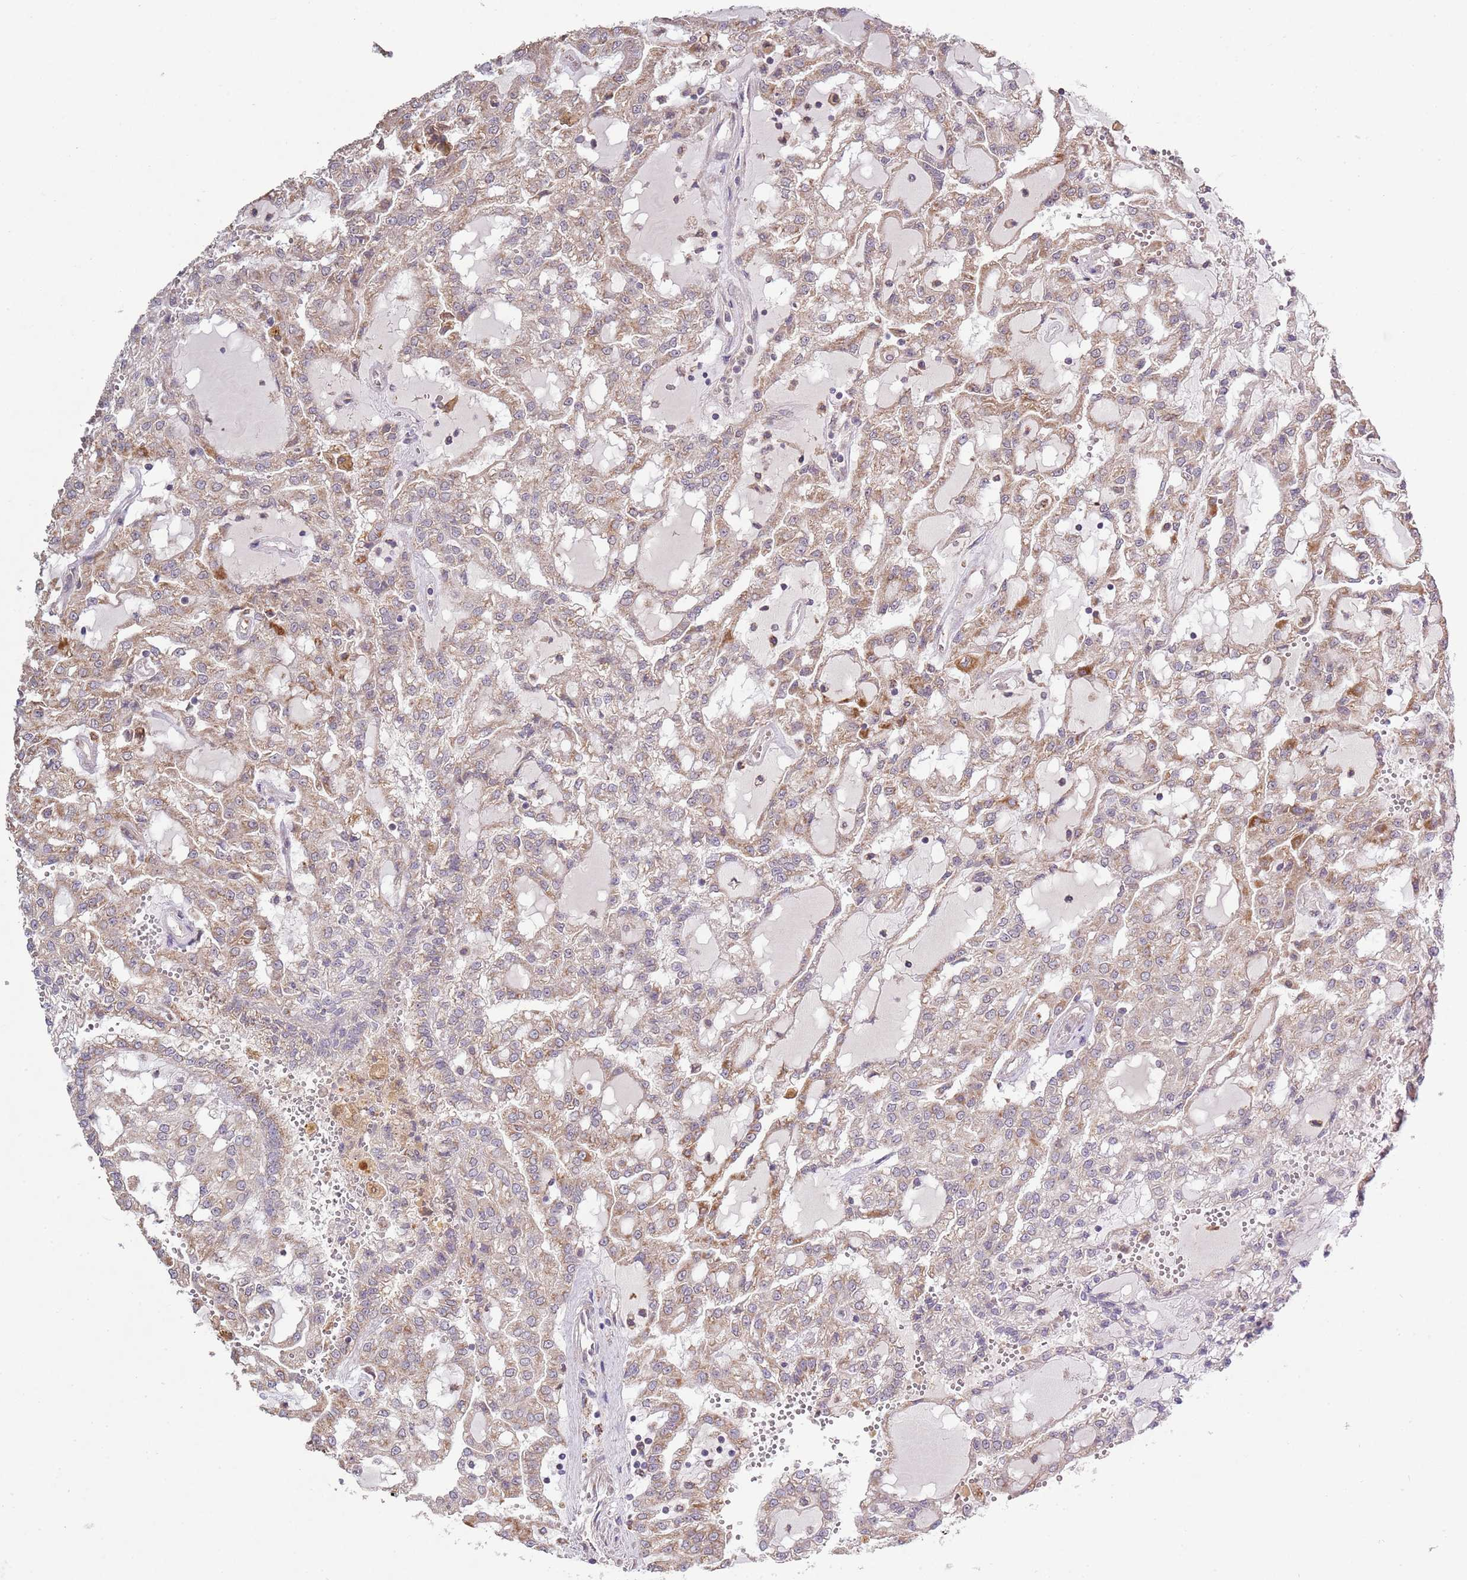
{"staining": {"intensity": "moderate", "quantity": "25%-75%", "location": "cytoplasmic/membranous"}, "tissue": "renal cancer", "cell_type": "Tumor cells", "image_type": "cancer", "snomed": [{"axis": "morphology", "description": "Adenocarcinoma, NOS"}, {"axis": "topography", "description": "Kidney"}], "caption": "High-power microscopy captured an immunohistochemistry (IHC) photomicrograph of adenocarcinoma (renal), revealing moderate cytoplasmic/membranous positivity in about 25%-75% of tumor cells. (DAB = brown stain, brightfield microscopy at high magnification).", "gene": "IVD", "patient": {"sex": "male", "age": 63}}